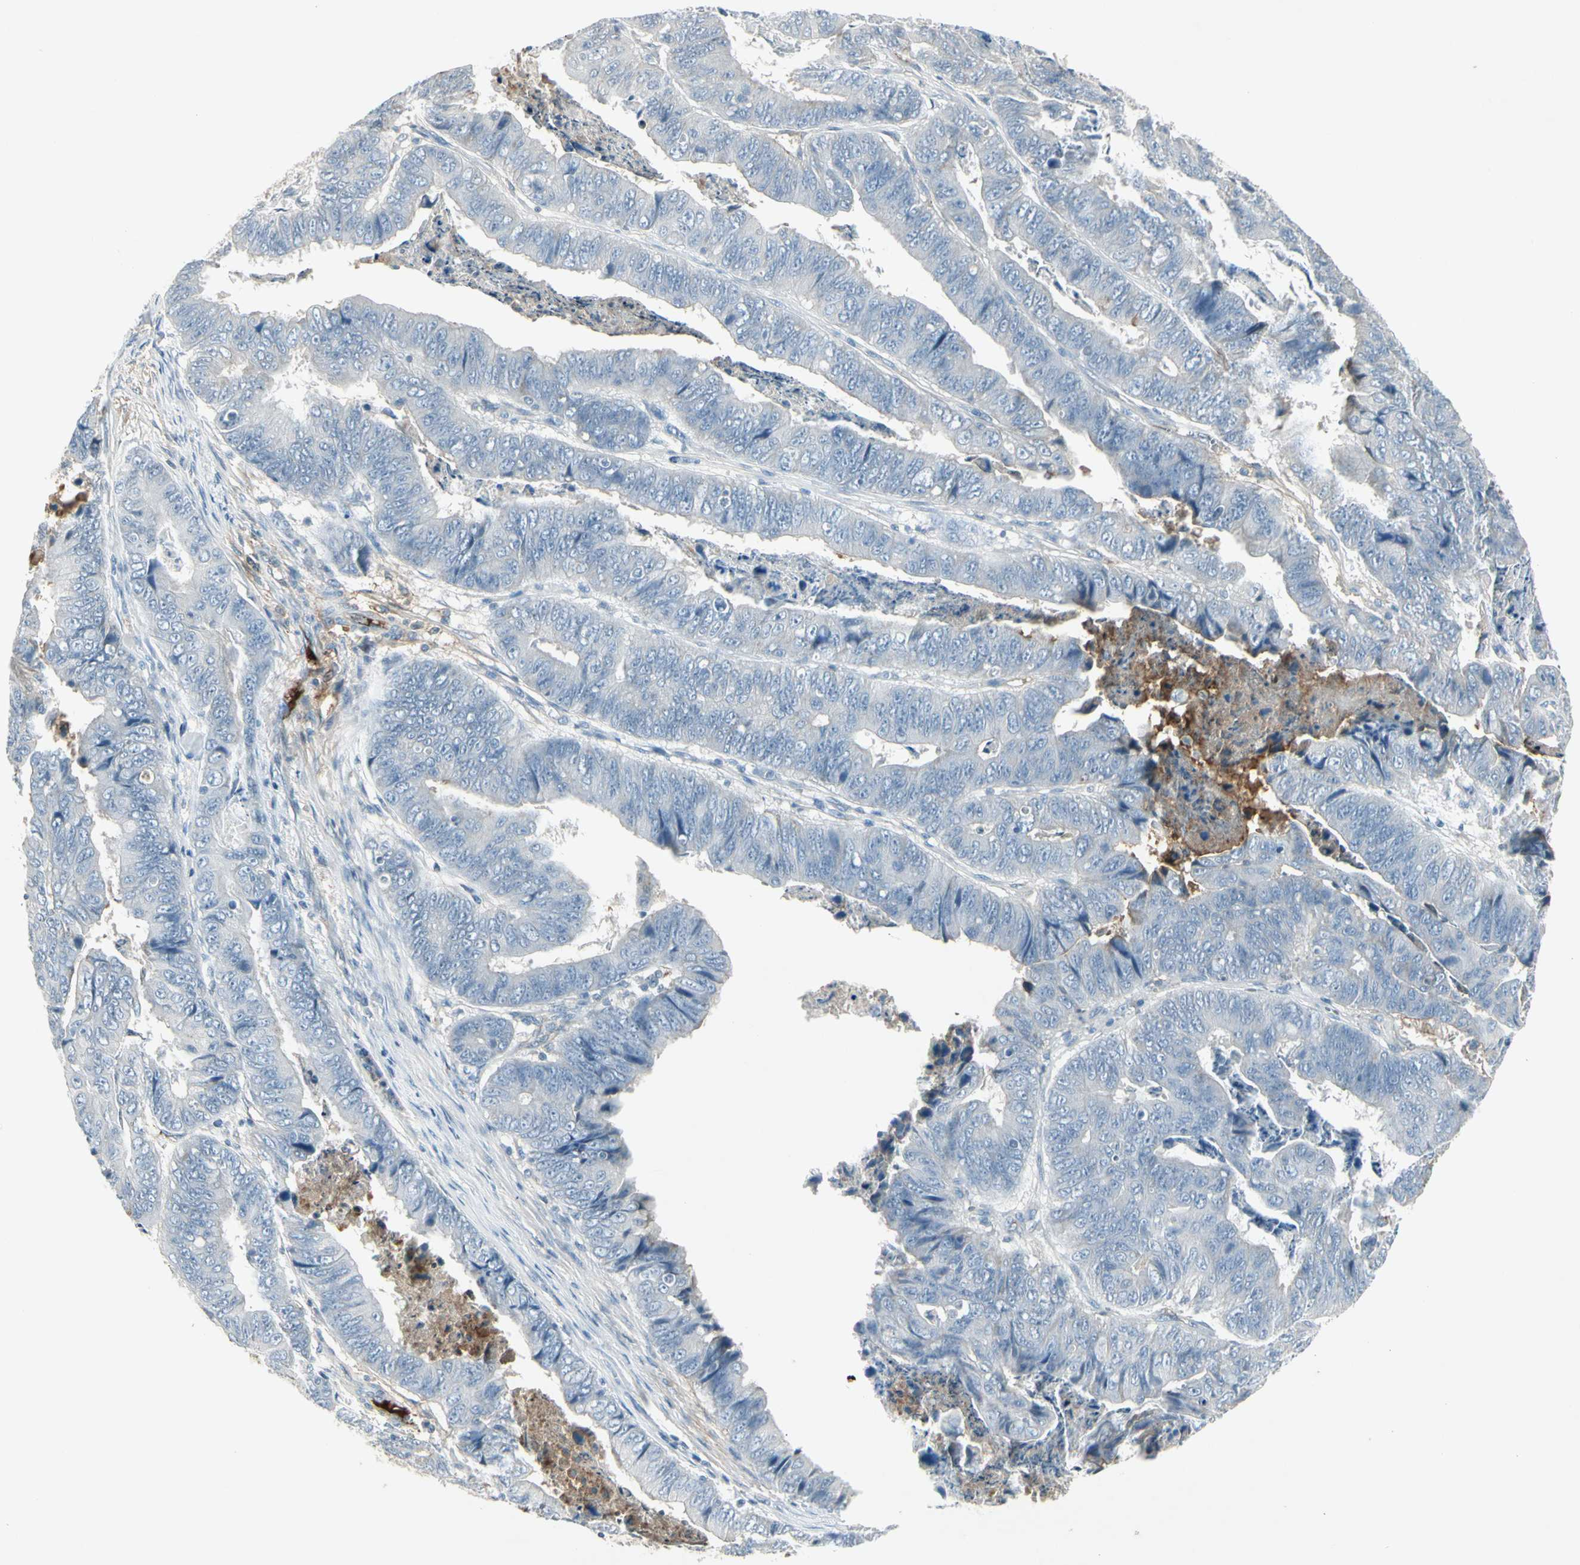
{"staining": {"intensity": "negative", "quantity": "none", "location": "none"}, "tissue": "stomach cancer", "cell_type": "Tumor cells", "image_type": "cancer", "snomed": [{"axis": "morphology", "description": "Adenocarcinoma, NOS"}, {"axis": "topography", "description": "Stomach, lower"}], "caption": "Immunohistochemical staining of stomach adenocarcinoma exhibits no significant staining in tumor cells. (Stains: DAB immunohistochemistry (IHC) with hematoxylin counter stain, Microscopy: brightfield microscopy at high magnification).", "gene": "IGHM", "patient": {"sex": "male", "age": 77}}